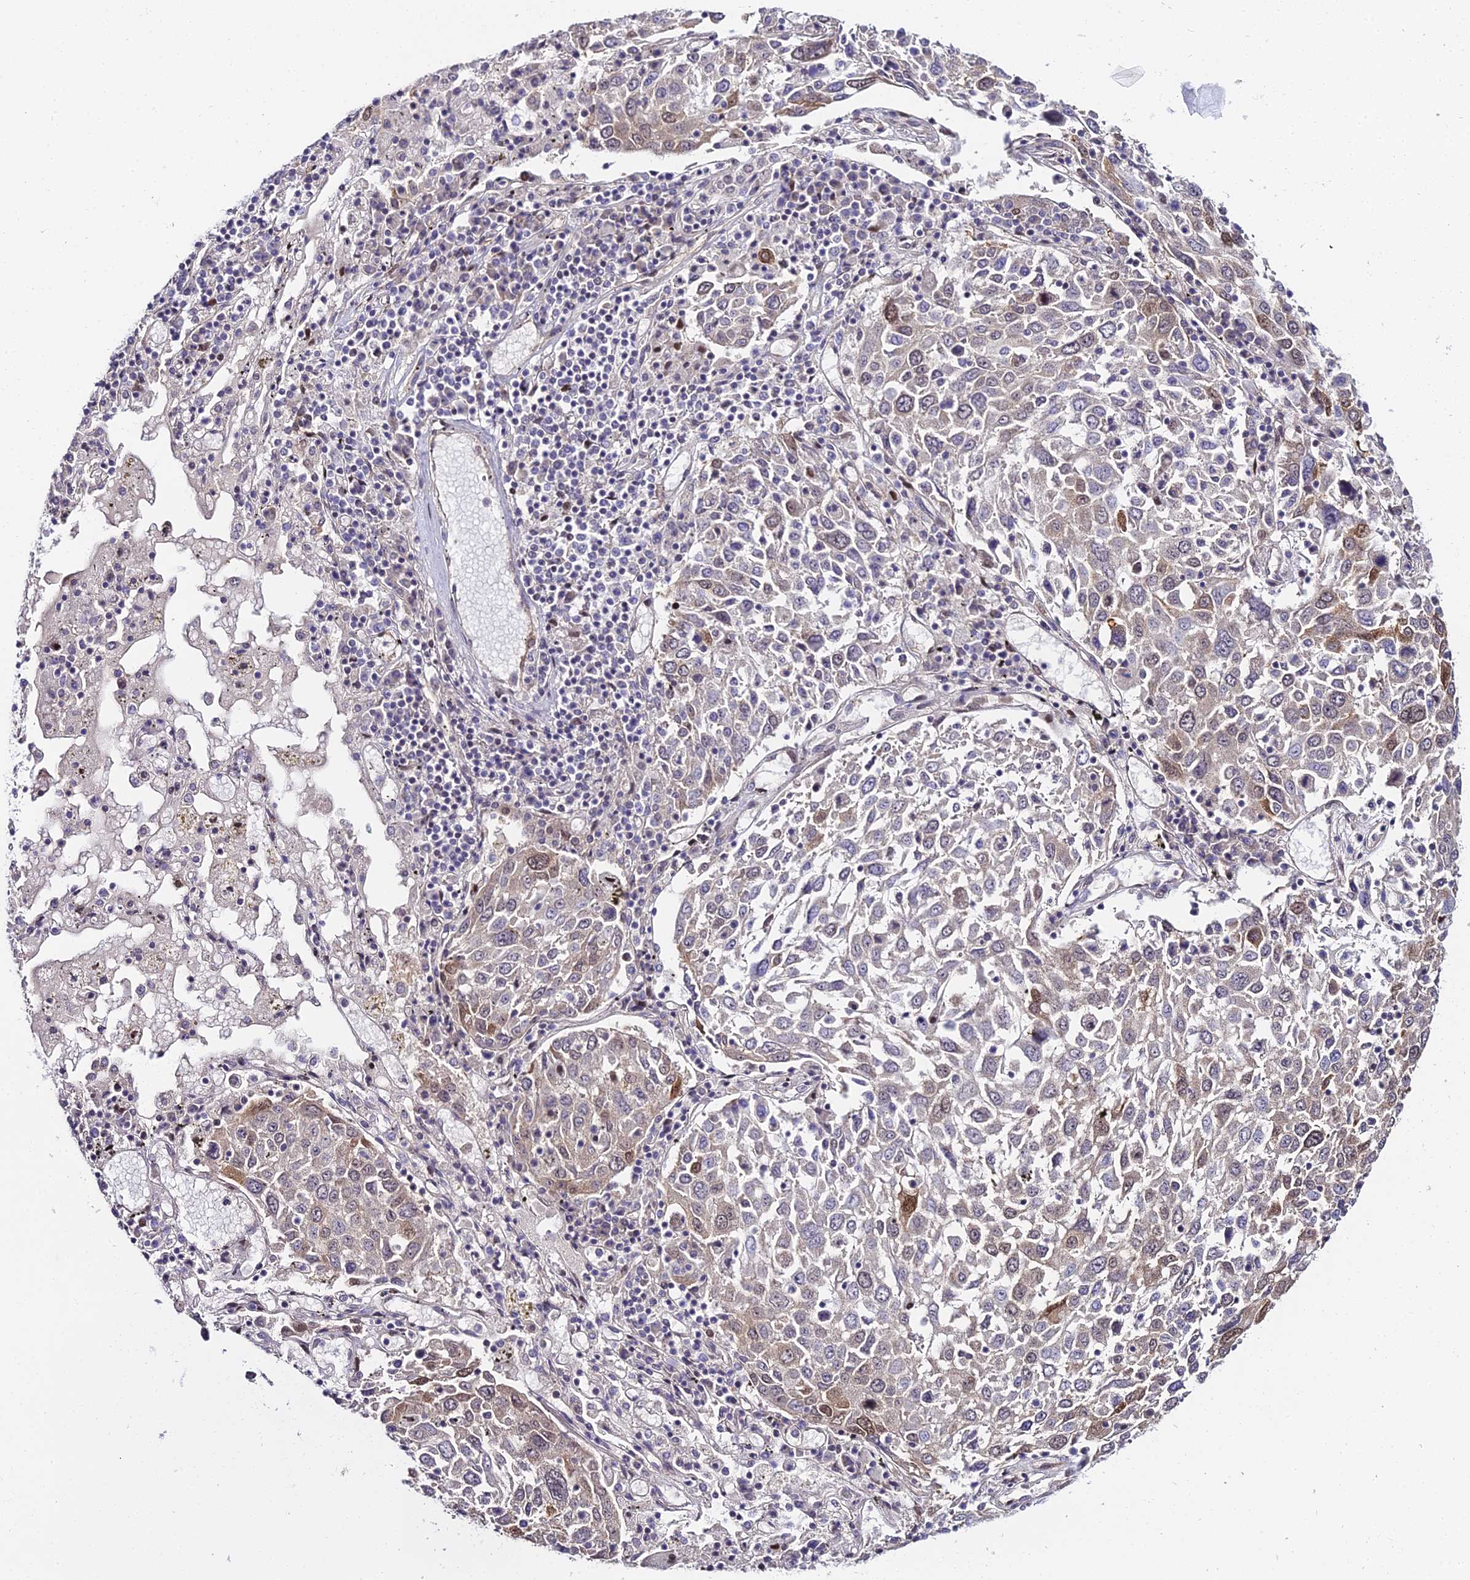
{"staining": {"intensity": "moderate", "quantity": "<25%", "location": "nuclear"}, "tissue": "lung cancer", "cell_type": "Tumor cells", "image_type": "cancer", "snomed": [{"axis": "morphology", "description": "Squamous cell carcinoma, NOS"}, {"axis": "topography", "description": "Lung"}], "caption": "High-power microscopy captured an IHC image of lung cancer (squamous cell carcinoma), revealing moderate nuclear staining in about <25% of tumor cells. (IHC, brightfield microscopy, high magnification).", "gene": "ZNF707", "patient": {"sex": "male", "age": 65}}